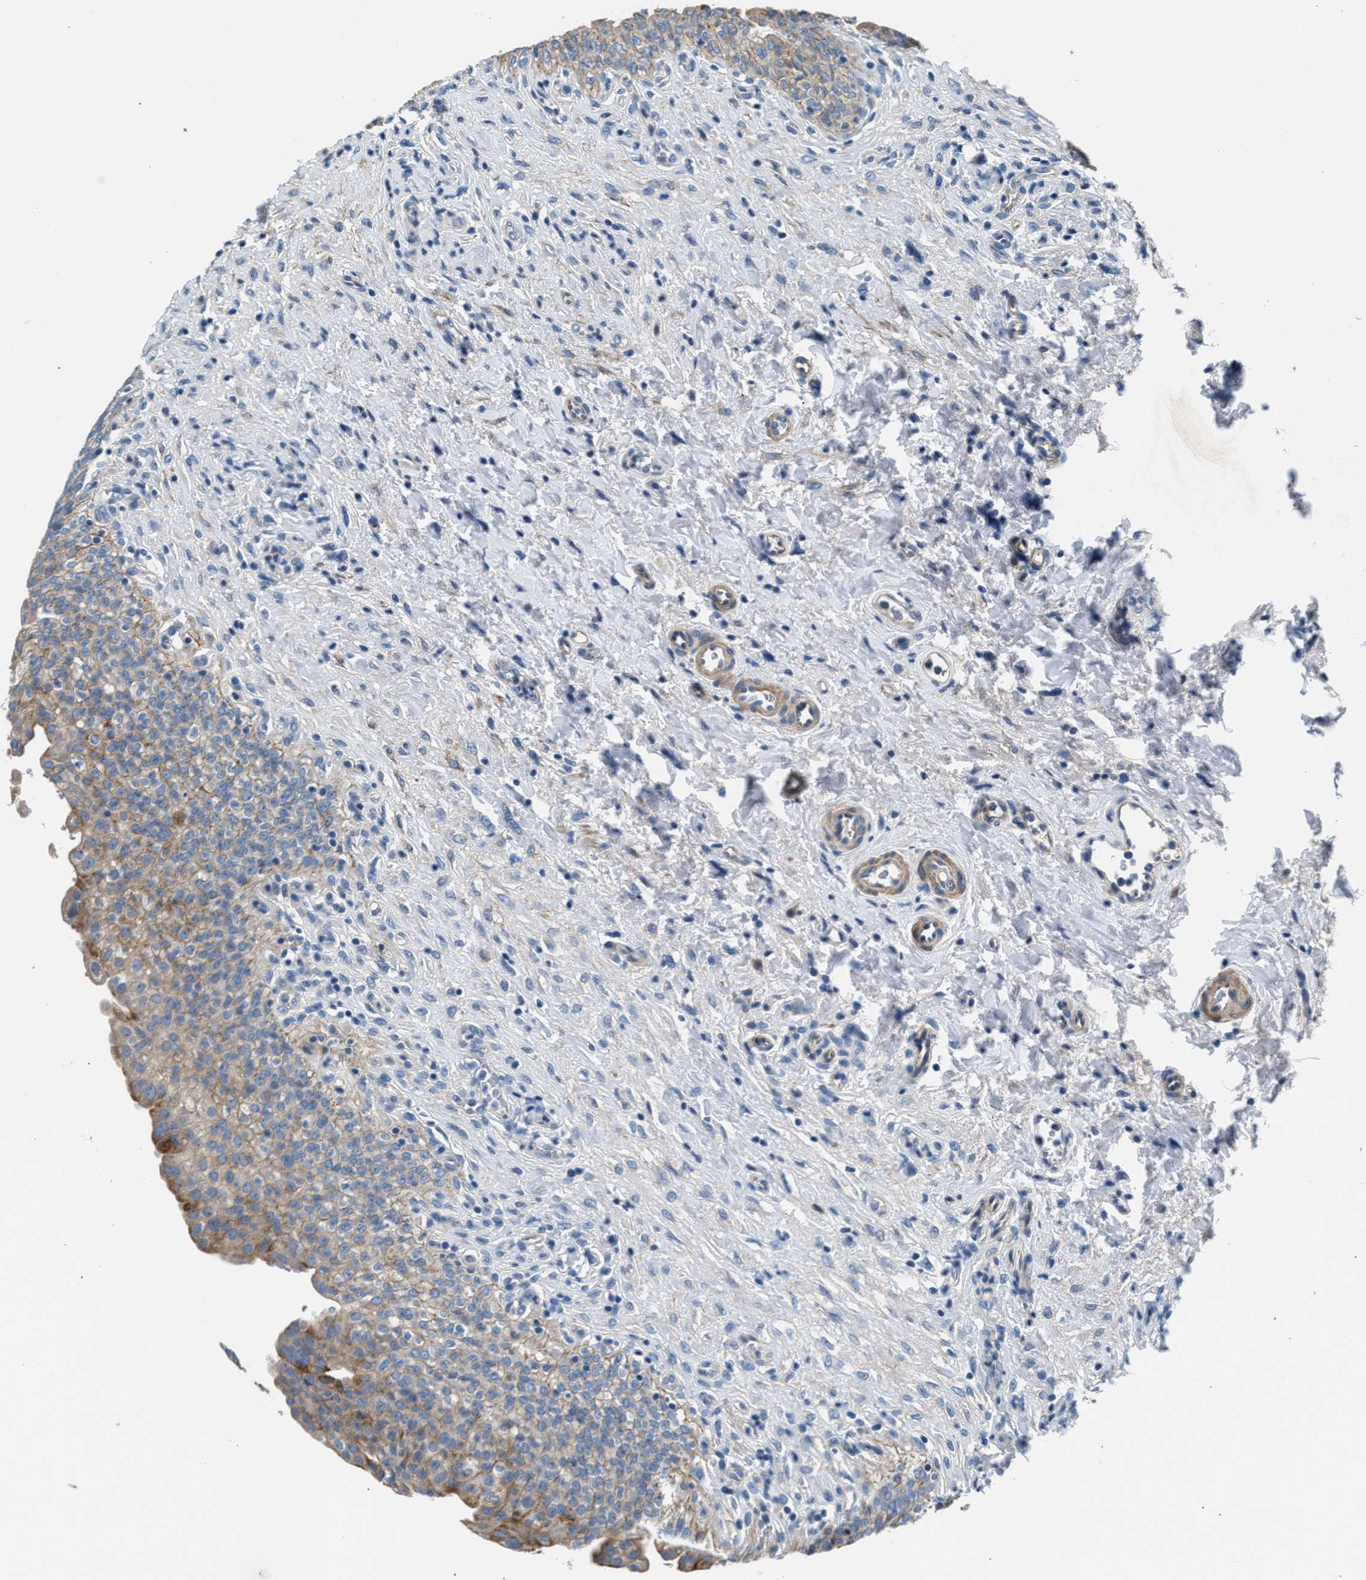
{"staining": {"intensity": "weak", "quantity": "25%-75%", "location": "cytoplasmic/membranous"}, "tissue": "urinary bladder", "cell_type": "Urothelial cells", "image_type": "normal", "snomed": [{"axis": "morphology", "description": "Urothelial carcinoma, High grade"}, {"axis": "topography", "description": "Urinary bladder"}], "caption": "Urinary bladder stained for a protein (brown) displays weak cytoplasmic/membranous positive staining in about 25%-75% of urothelial cells.", "gene": "CDRT4", "patient": {"sex": "male", "age": 46}}